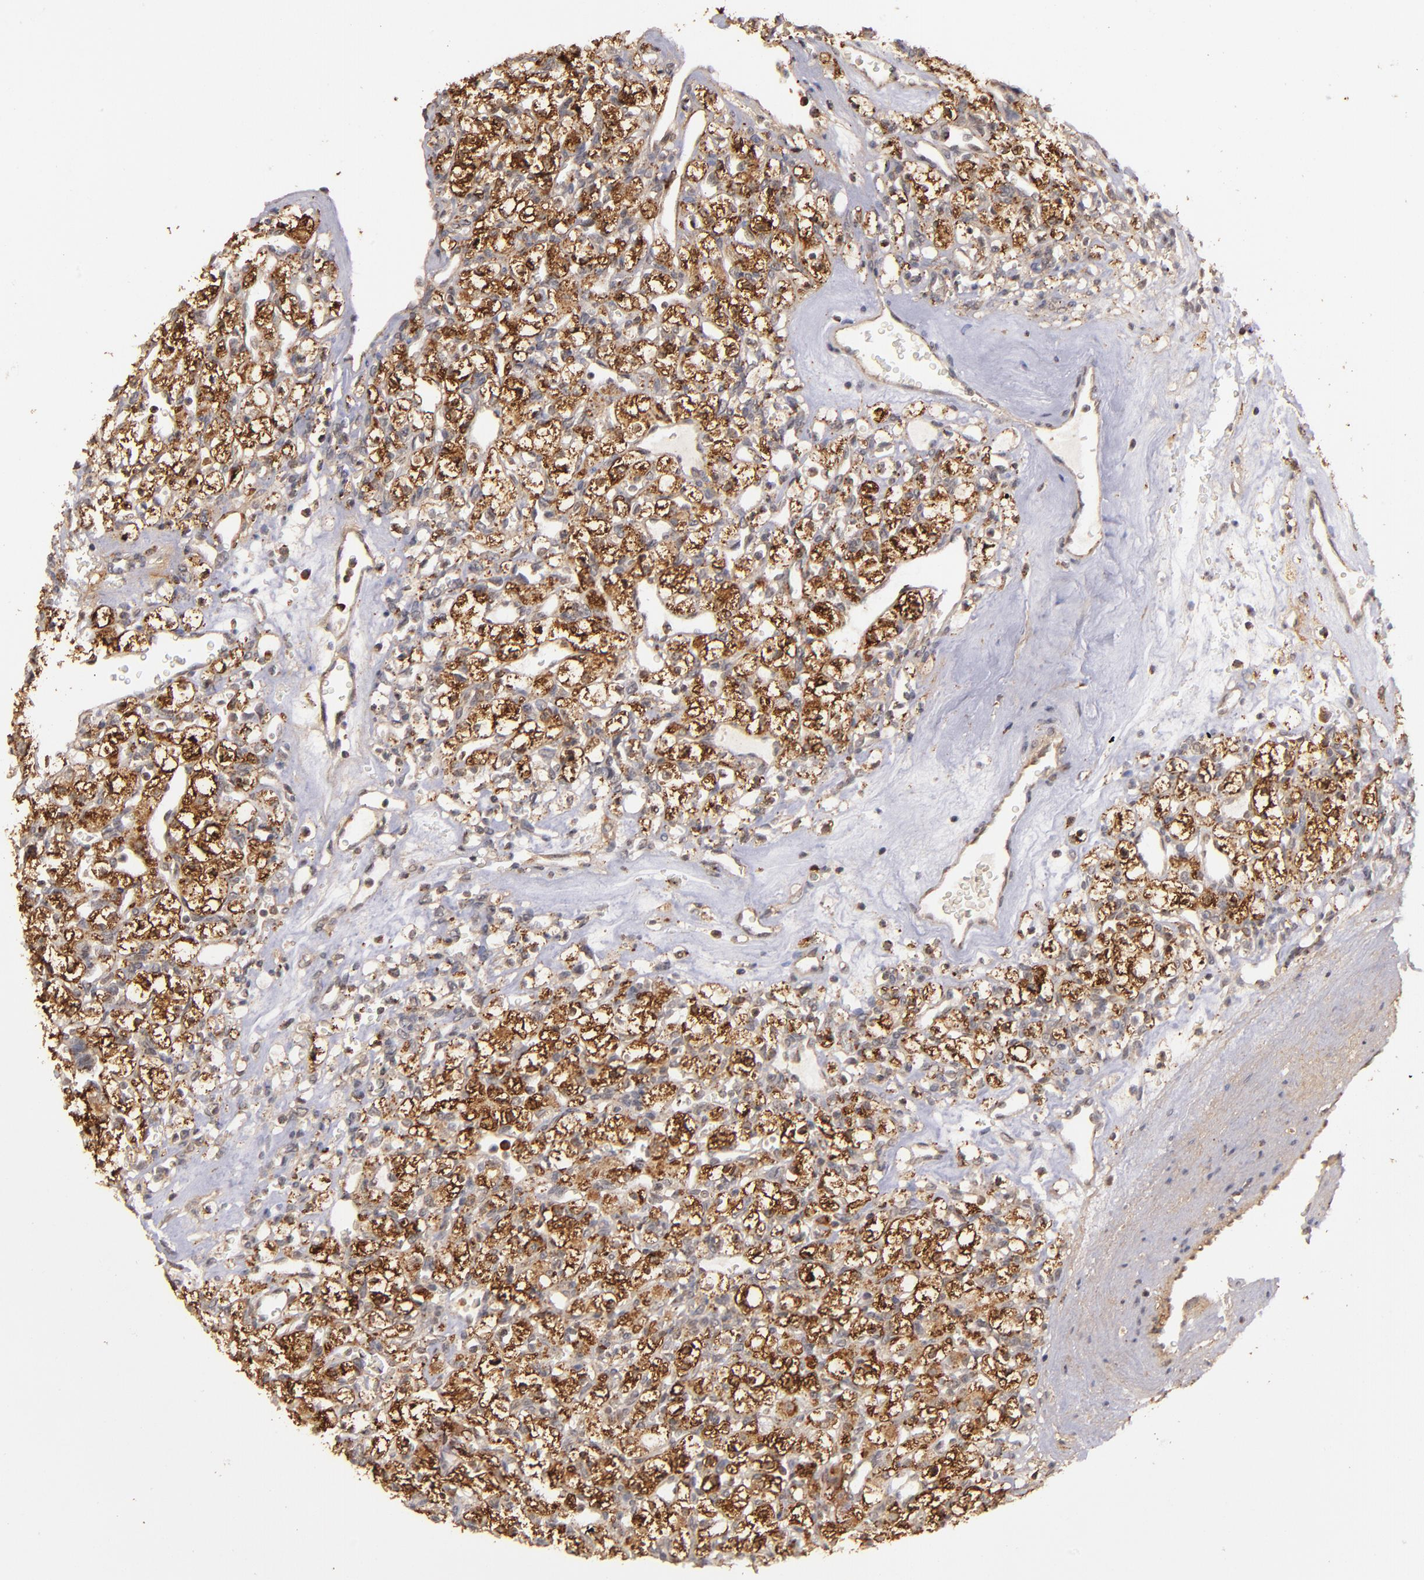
{"staining": {"intensity": "moderate", "quantity": ">75%", "location": "cytoplasmic/membranous"}, "tissue": "renal cancer", "cell_type": "Tumor cells", "image_type": "cancer", "snomed": [{"axis": "morphology", "description": "Adenocarcinoma, NOS"}, {"axis": "topography", "description": "Kidney"}], "caption": "Protein analysis of renal cancer tissue demonstrates moderate cytoplasmic/membranous positivity in about >75% of tumor cells. (DAB IHC with brightfield microscopy, high magnification).", "gene": "ZFYVE1", "patient": {"sex": "female", "age": 62}}